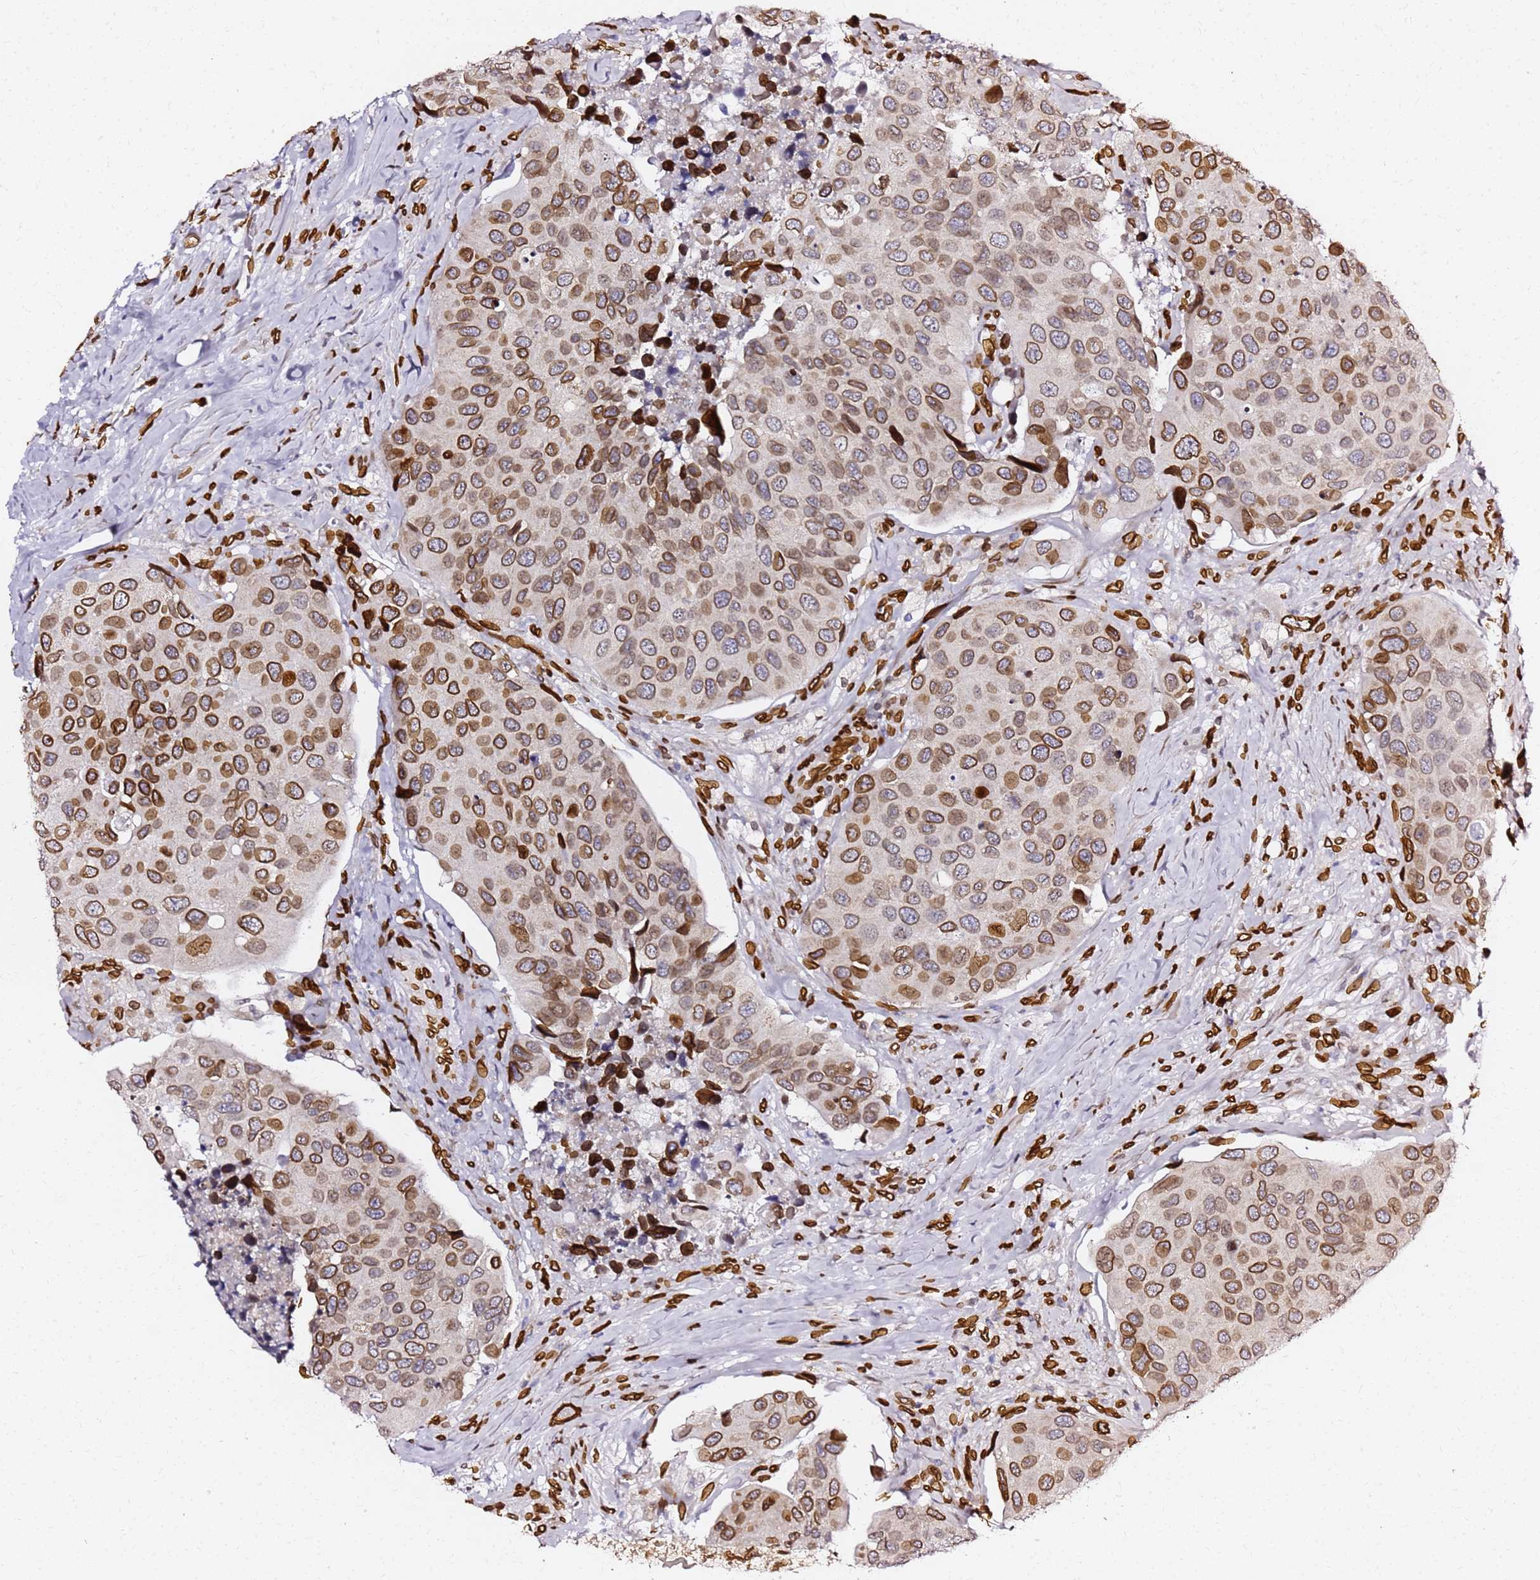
{"staining": {"intensity": "strong", "quantity": ">75%", "location": "cytoplasmic/membranous,nuclear"}, "tissue": "urothelial cancer", "cell_type": "Tumor cells", "image_type": "cancer", "snomed": [{"axis": "morphology", "description": "Urothelial carcinoma, High grade"}, {"axis": "topography", "description": "Urinary bladder"}], "caption": "Immunohistochemistry (IHC) (DAB (3,3'-diaminobenzidine)) staining of human high-grade urothelial carcinoma displays strong cytoplasmic/membranous and nuclear protein positivity in about >75% of tumor cells. The staining is performed using DAB brown chromogen to label protein expression. The nuclei are counter-stained blue using hematoxylin.", "gene": "C6orf141", "patient": {"sex": "male", "age": 74}}